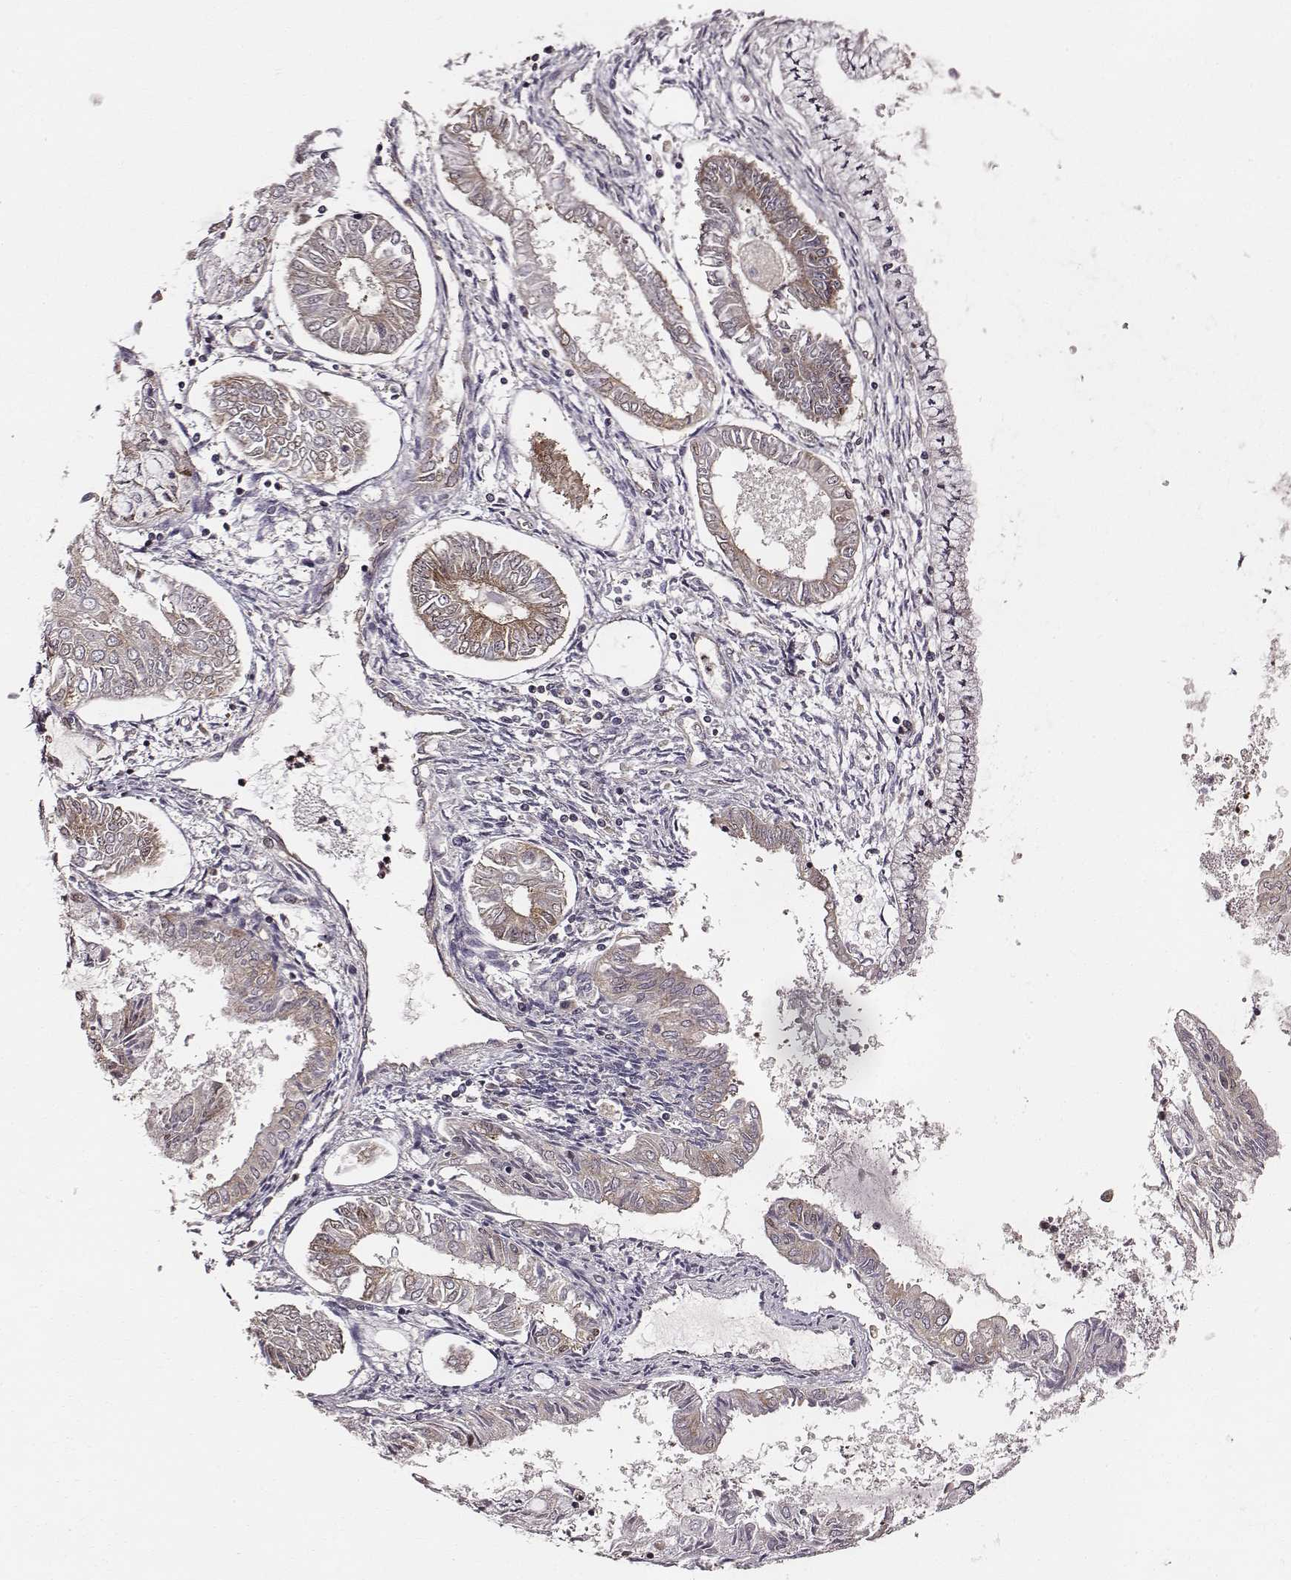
{"staining": {"intensity": "moderate", "quantity": ">75%", "location": "cytoplasmic/membranous"}, "tissue": "endometrial cancer", "cell_type": "Tumor cells", "image_type": "cancer", "snomed": [{"axis": "morphology", "description": "Adenocarcinoma, NOS"}, {"axis": "topography", "description": "Endometrium"}], "caption": "Immunohistochemical staining of endometrial cancer demonstrates medium levels of moderate cytoplasmic/membranous protein expression in about >75% of tumor cells.", "gene": "VPS26A", "patient": {"sex": "female", "age": 68}}